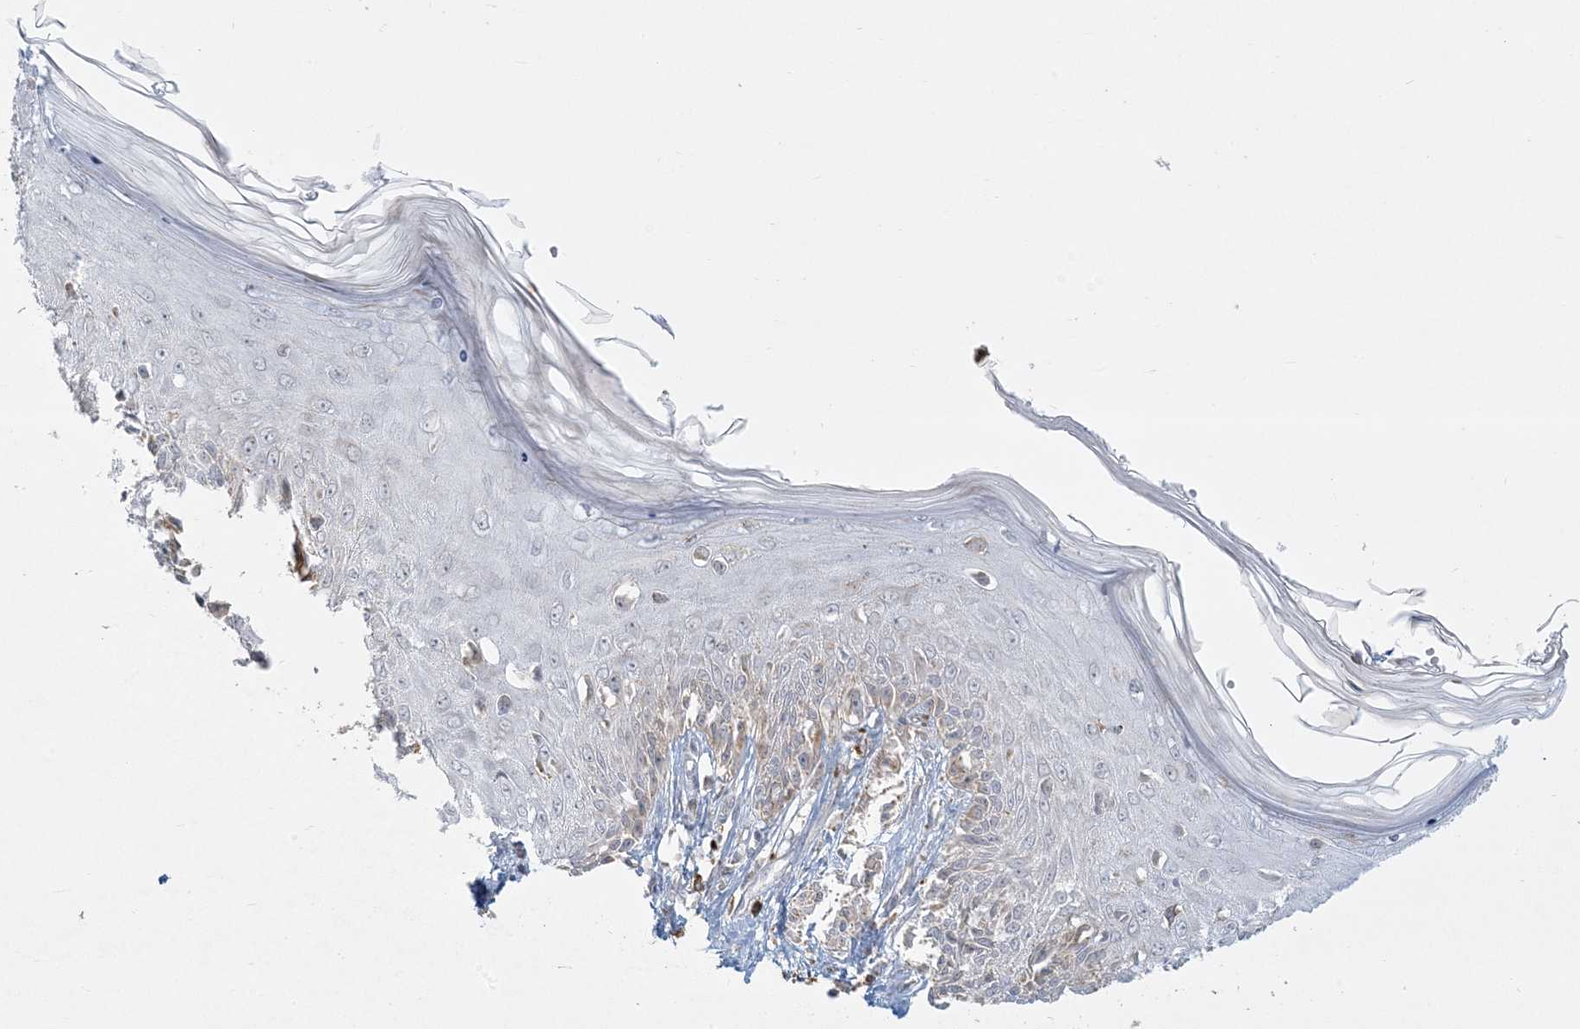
{"staining": {"intensity": "weak", "quantity": "<25%", "location": "cytoplasmic/membranous"}, "tissue": "melanoma", "cell_type": "Tumor cells", "image_type": "cancer", "snomed": [{"axis": "morphology", "description": "Malignant melanoma, NOS"}, {"axis": "topography", "description": "Skin"}], "caption": "Malignant melanoma stained for a protein using immunohistochemistry (IHC) shows no expression tumor cells.", "gene": "MCAT", "patient": {"sex": "male", "age": 53}}